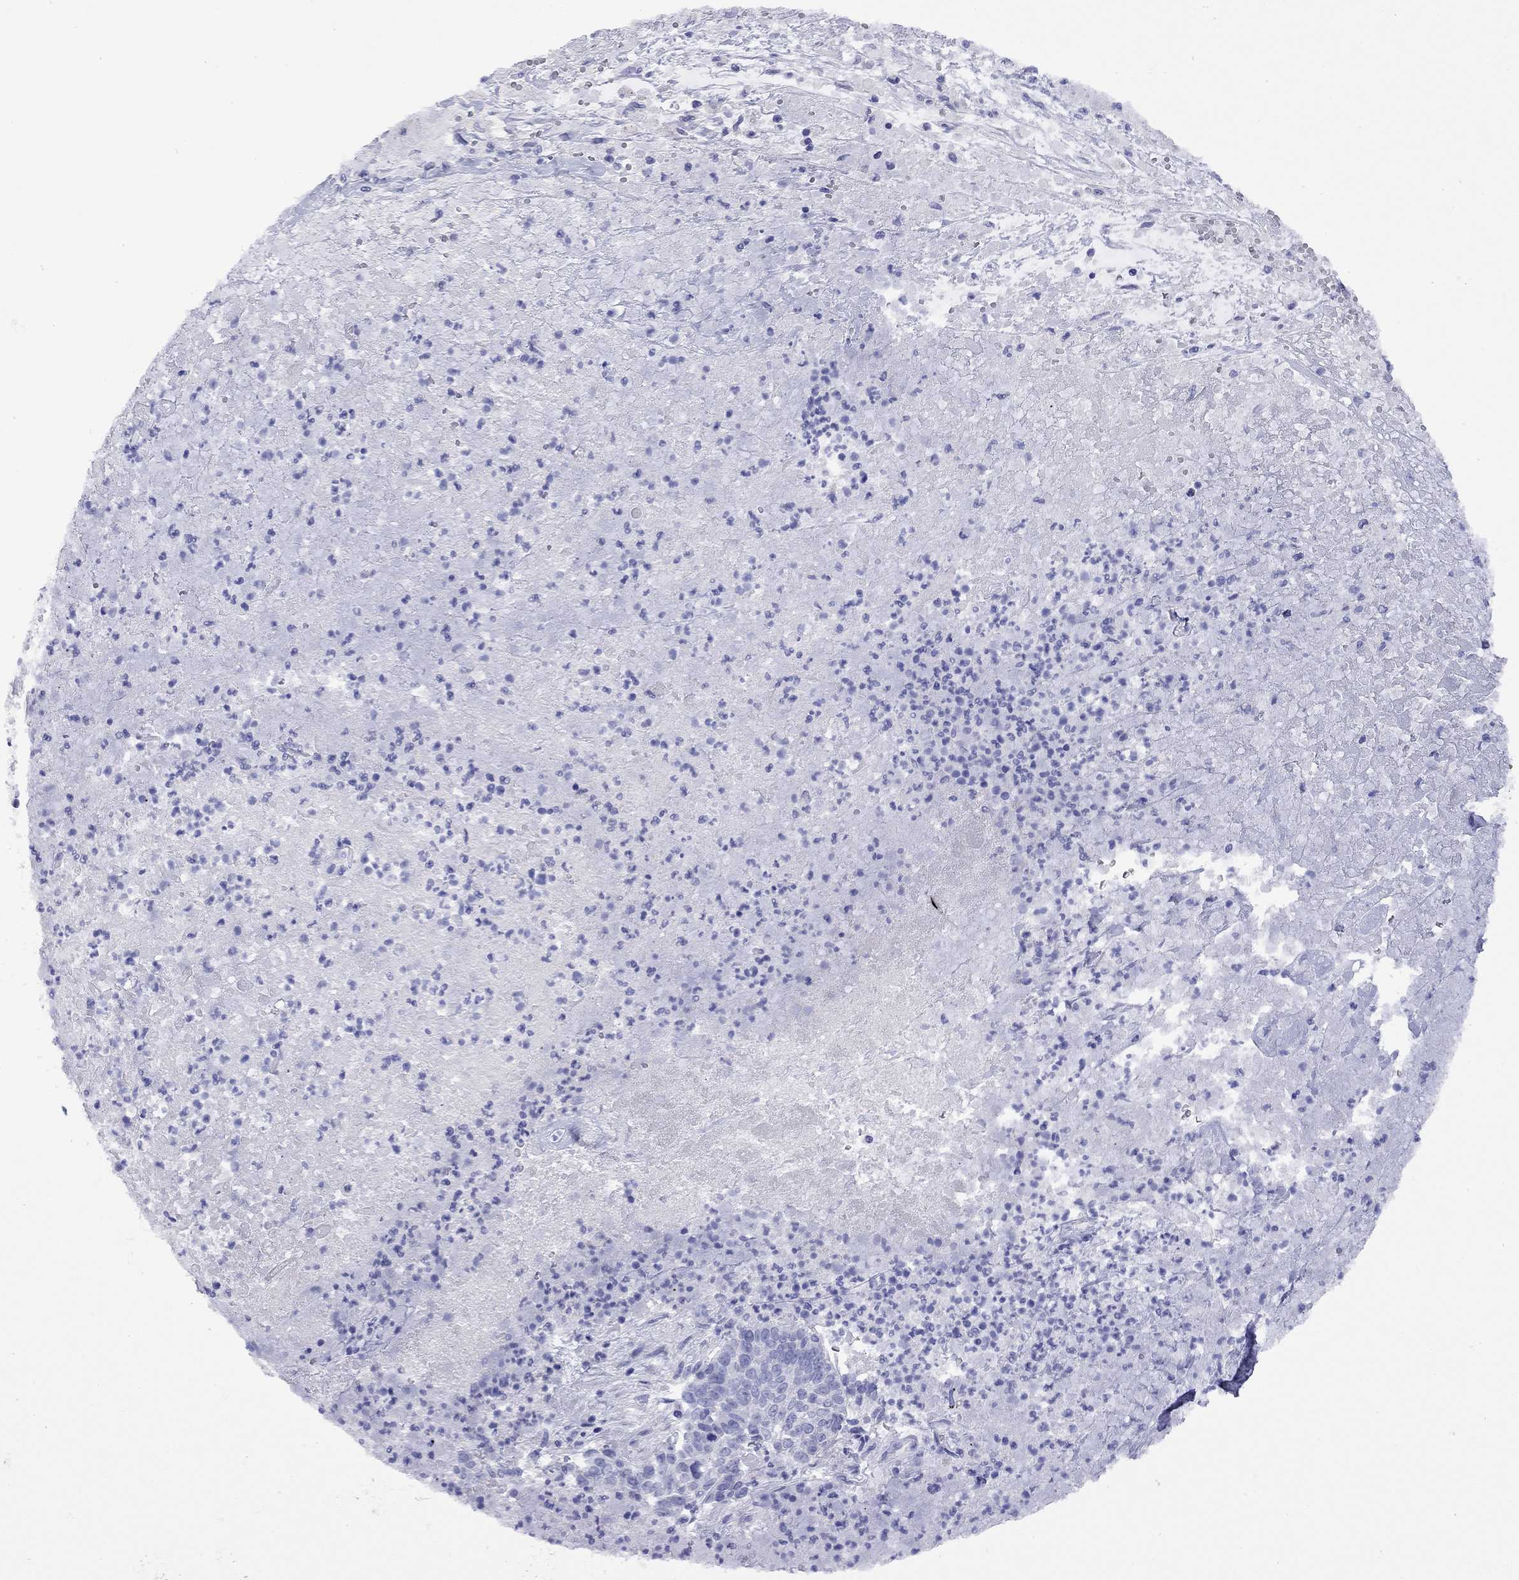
{"staining": {"intensity": "negative", "quantity": "none", "location": "none"}, "tissue": "lung cancer", "cell_type": "Tumor cells", "image_type": "cancer", "snomed": [{"axis": "morphology", "description": "Squamous cell carcinoma, NOS"}, {"axis": "topography", "description": "Lung"}], "caption": "This is an immunohistochemistry image of lung squamous cell carcinoma. There is no positivity in tumor cells.", "gene": "FIGLA", "patient": {"sex": "male", "age": 64}}